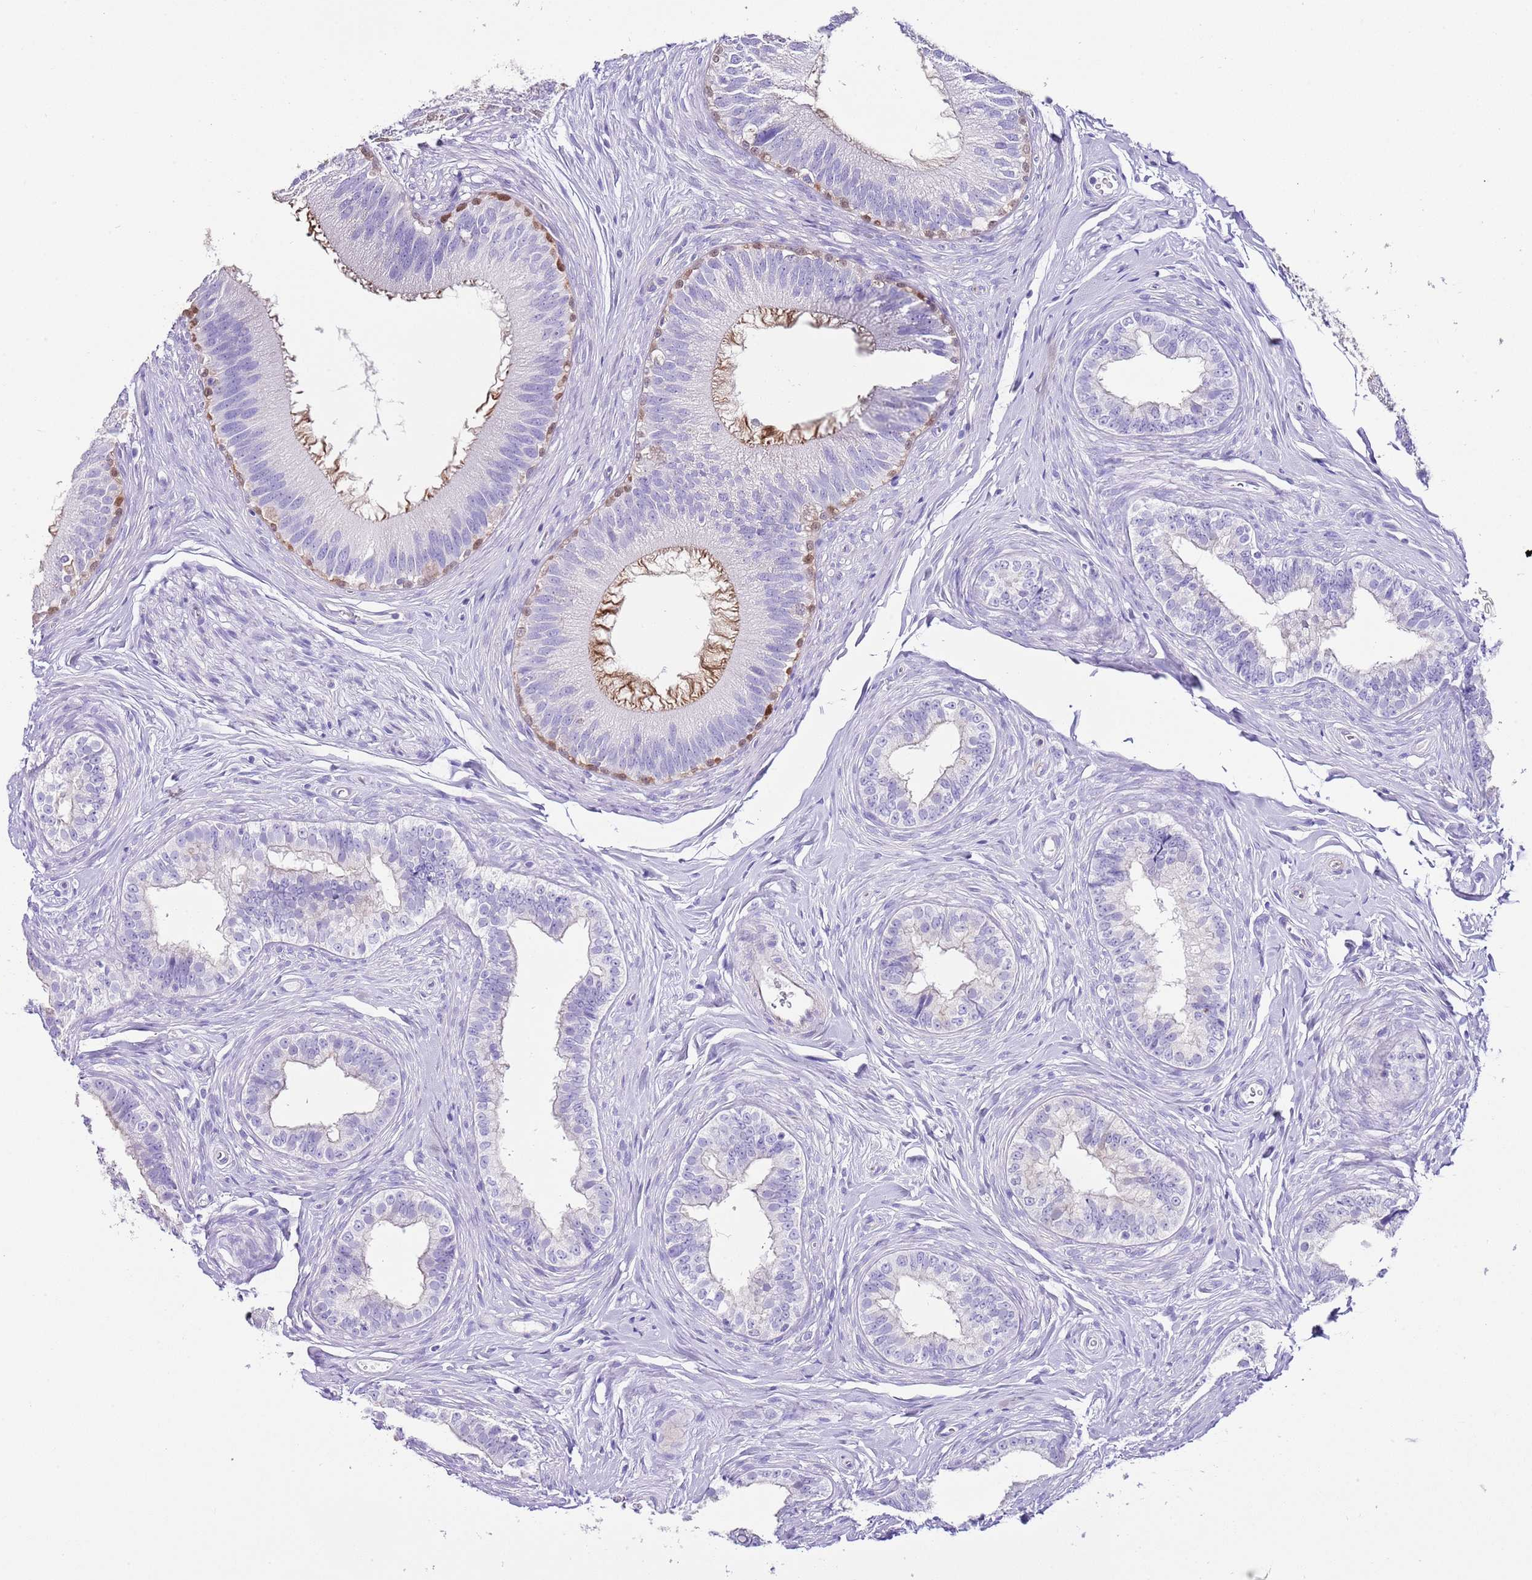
{"staining": {"intensity": "strong", "quantity": "<25%", "location": "cytoplasmic/membranous,nuclear"}, "tissue": "epididymis", "cell_type": "Glandular cells", "image_type": "normal", "snomed": [{"axis": "morphology", "description": "Normal tissue, NOS"}, {"axis": "topography", "description": "Epididymis"}], "caption": "Human epididymis stained for a protein (brown) reveals strong cytoplasmic/membranous,nuclear positive expression in about <25% of glandular cells.", "gene": "ALDH3A1", "patient": {"sex": "male", "age": 38}}